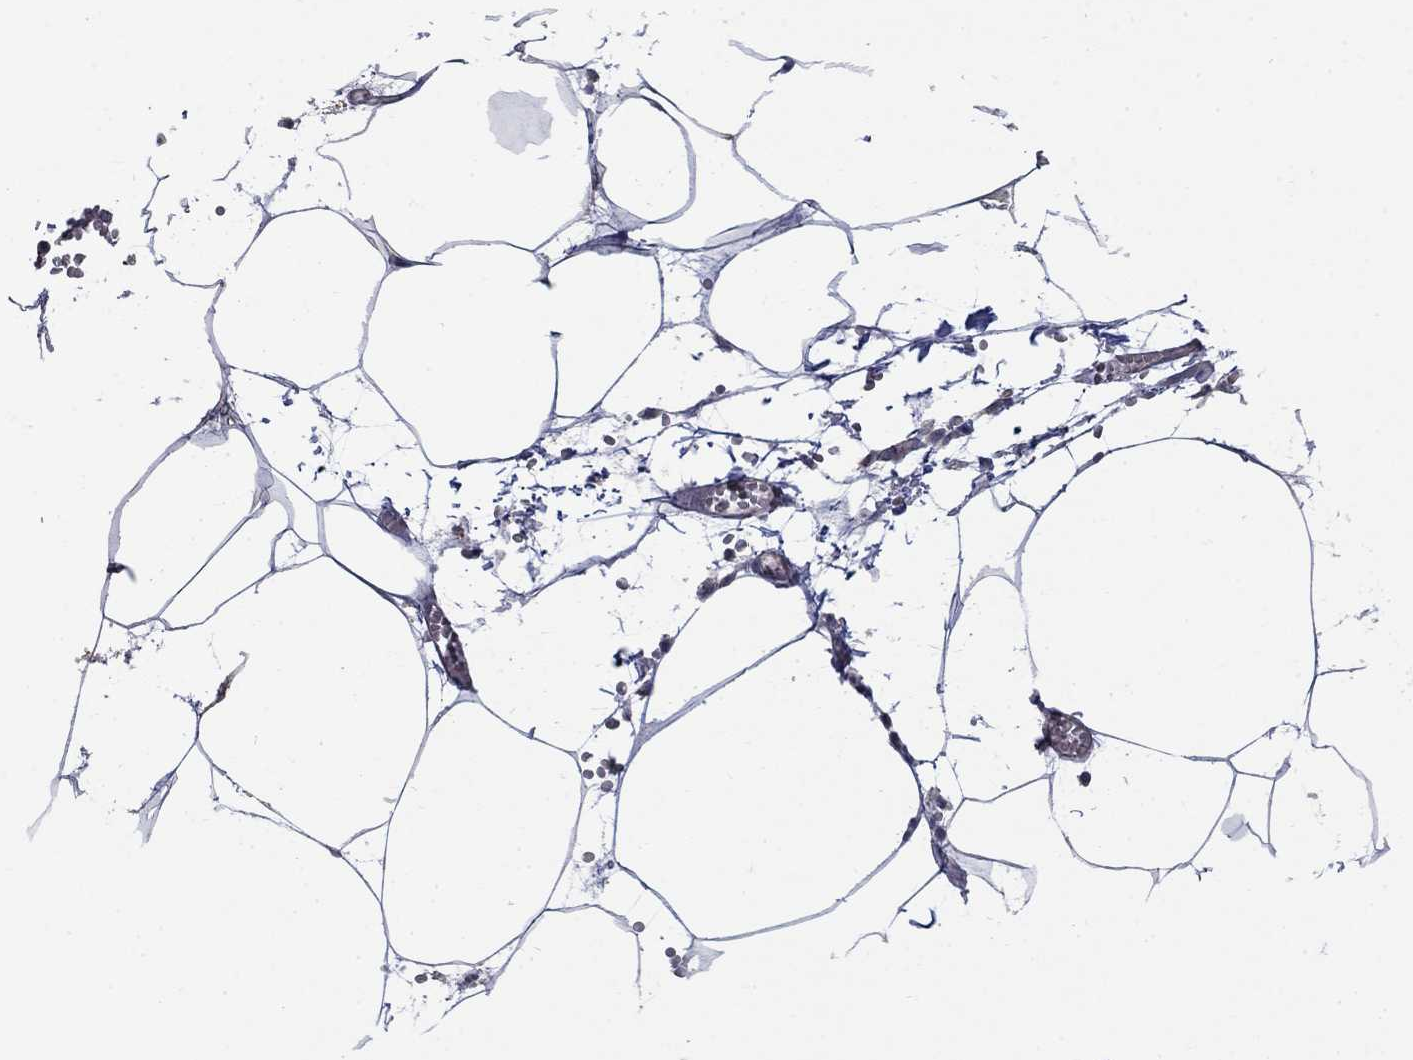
{"staining": {"intensity": "negative", "quantity": "none", "location": "none"}, "tissue": "adipose tissue", "cell_type": "Adipocytes", "image_type": "normal", "snomed": [{"axis": "morphology", "description": "Normal tissue, NOS"}, {"axis": "topography", "description": "Adipose tissue"}, {"axis": "topography", "description": "Pancreas"}, {"axis": "topography", "description": "Peripheral nerve tissue"}], "caption": "There is no significant expression in adipocytes of adipose tissue. The staining is performed using DAB brown chromogen with nuclei counter-stained in using hematoxylin.", "gene": "PDZD2", "patient": {"sex": "female", "age": 58}}